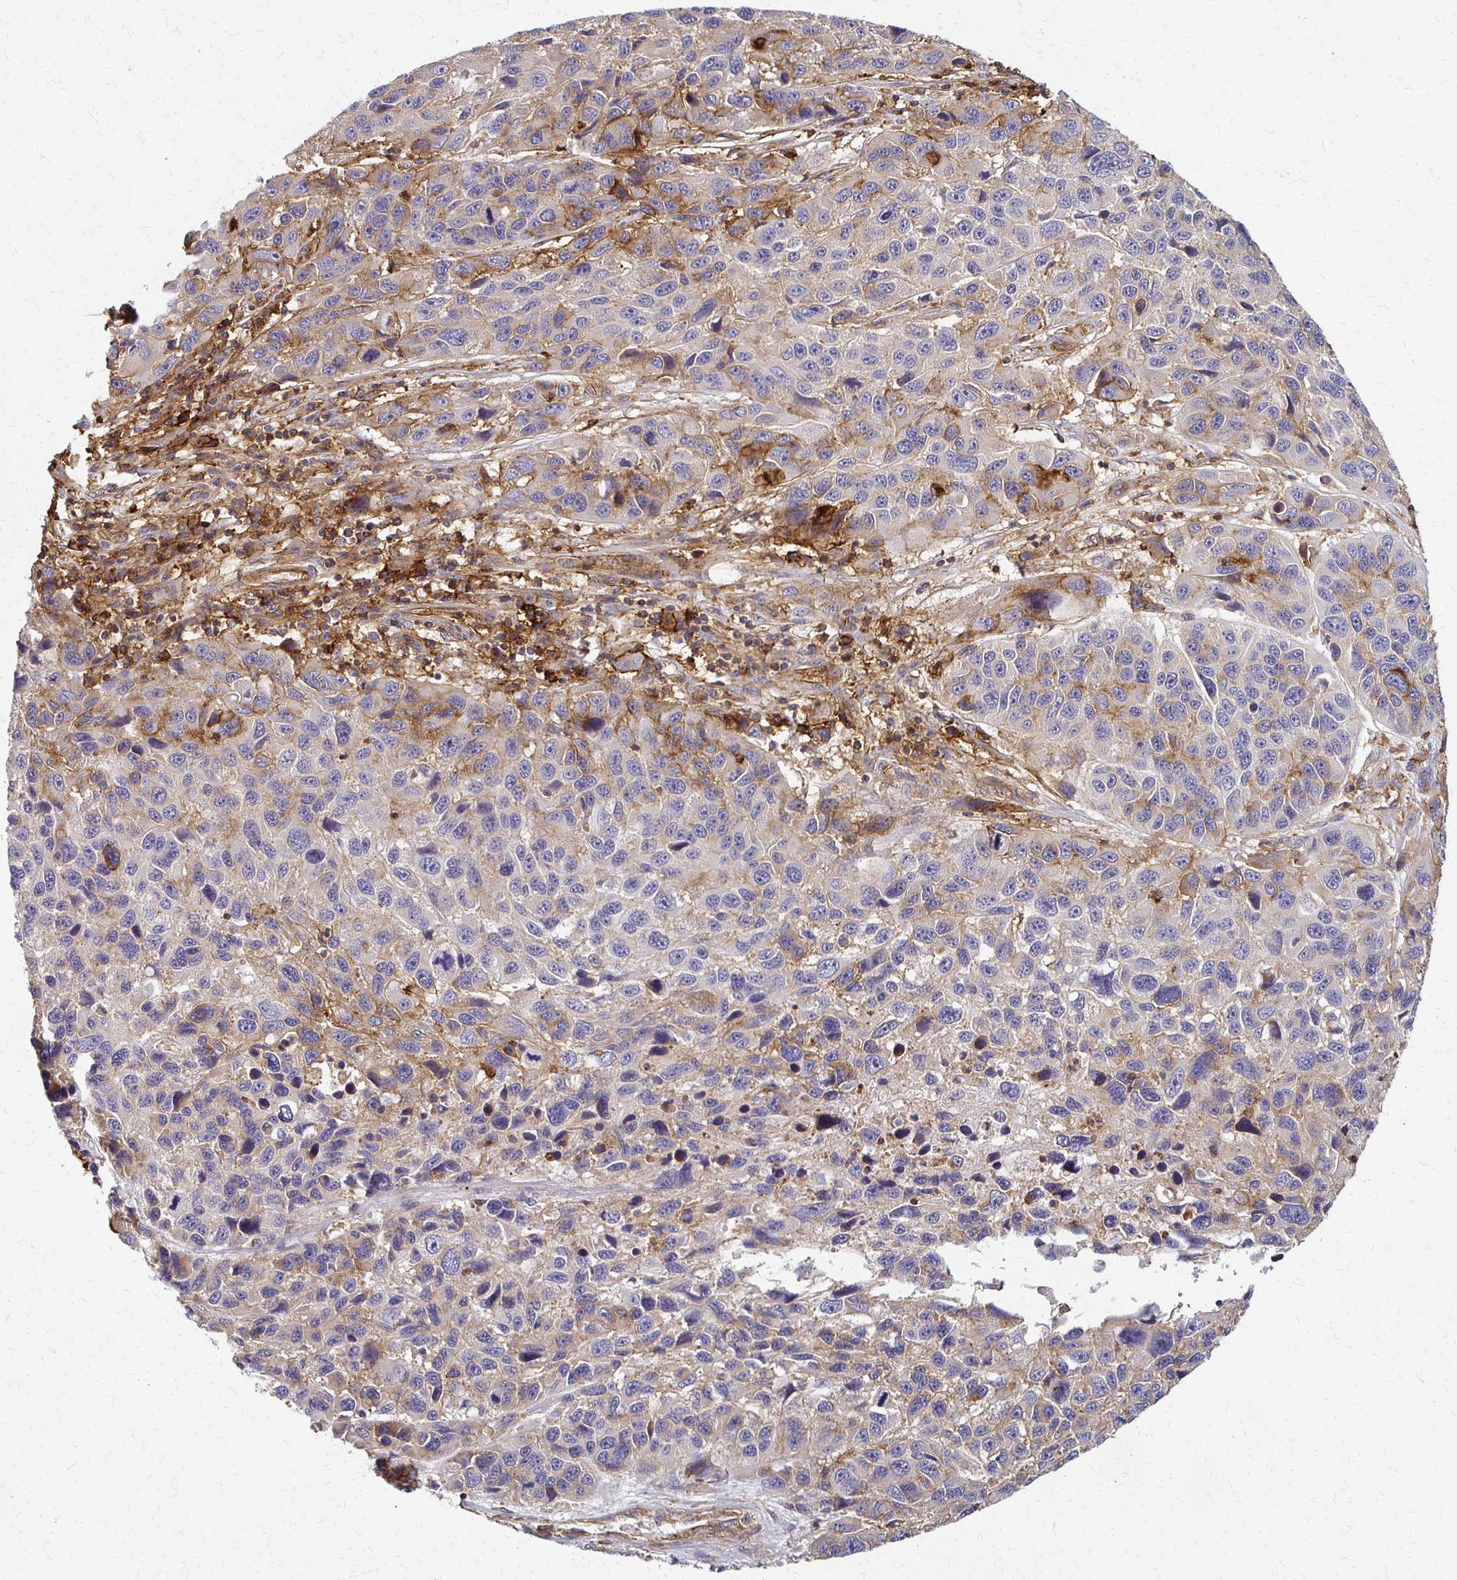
{"staining": {"intensity": "weak", "quantity": "<25%", "location": "cytoplasmic/membranous"}, "tissue": "melanoma", "cell_type": "Tumor cells", "image_type": "cancer", "snomed": [{"axis": "morphology", "description": "Malignant melanoma, NOS"}, {"axis": "topography", "description": "Skin"}], "caption": "An IHC photomicrograph of malignant melanoma is shown. There is no staining in tumor cells of malignant melanoma.", "gene": "SLC9A9", "patient": {"sex": "male", "age": 53}}